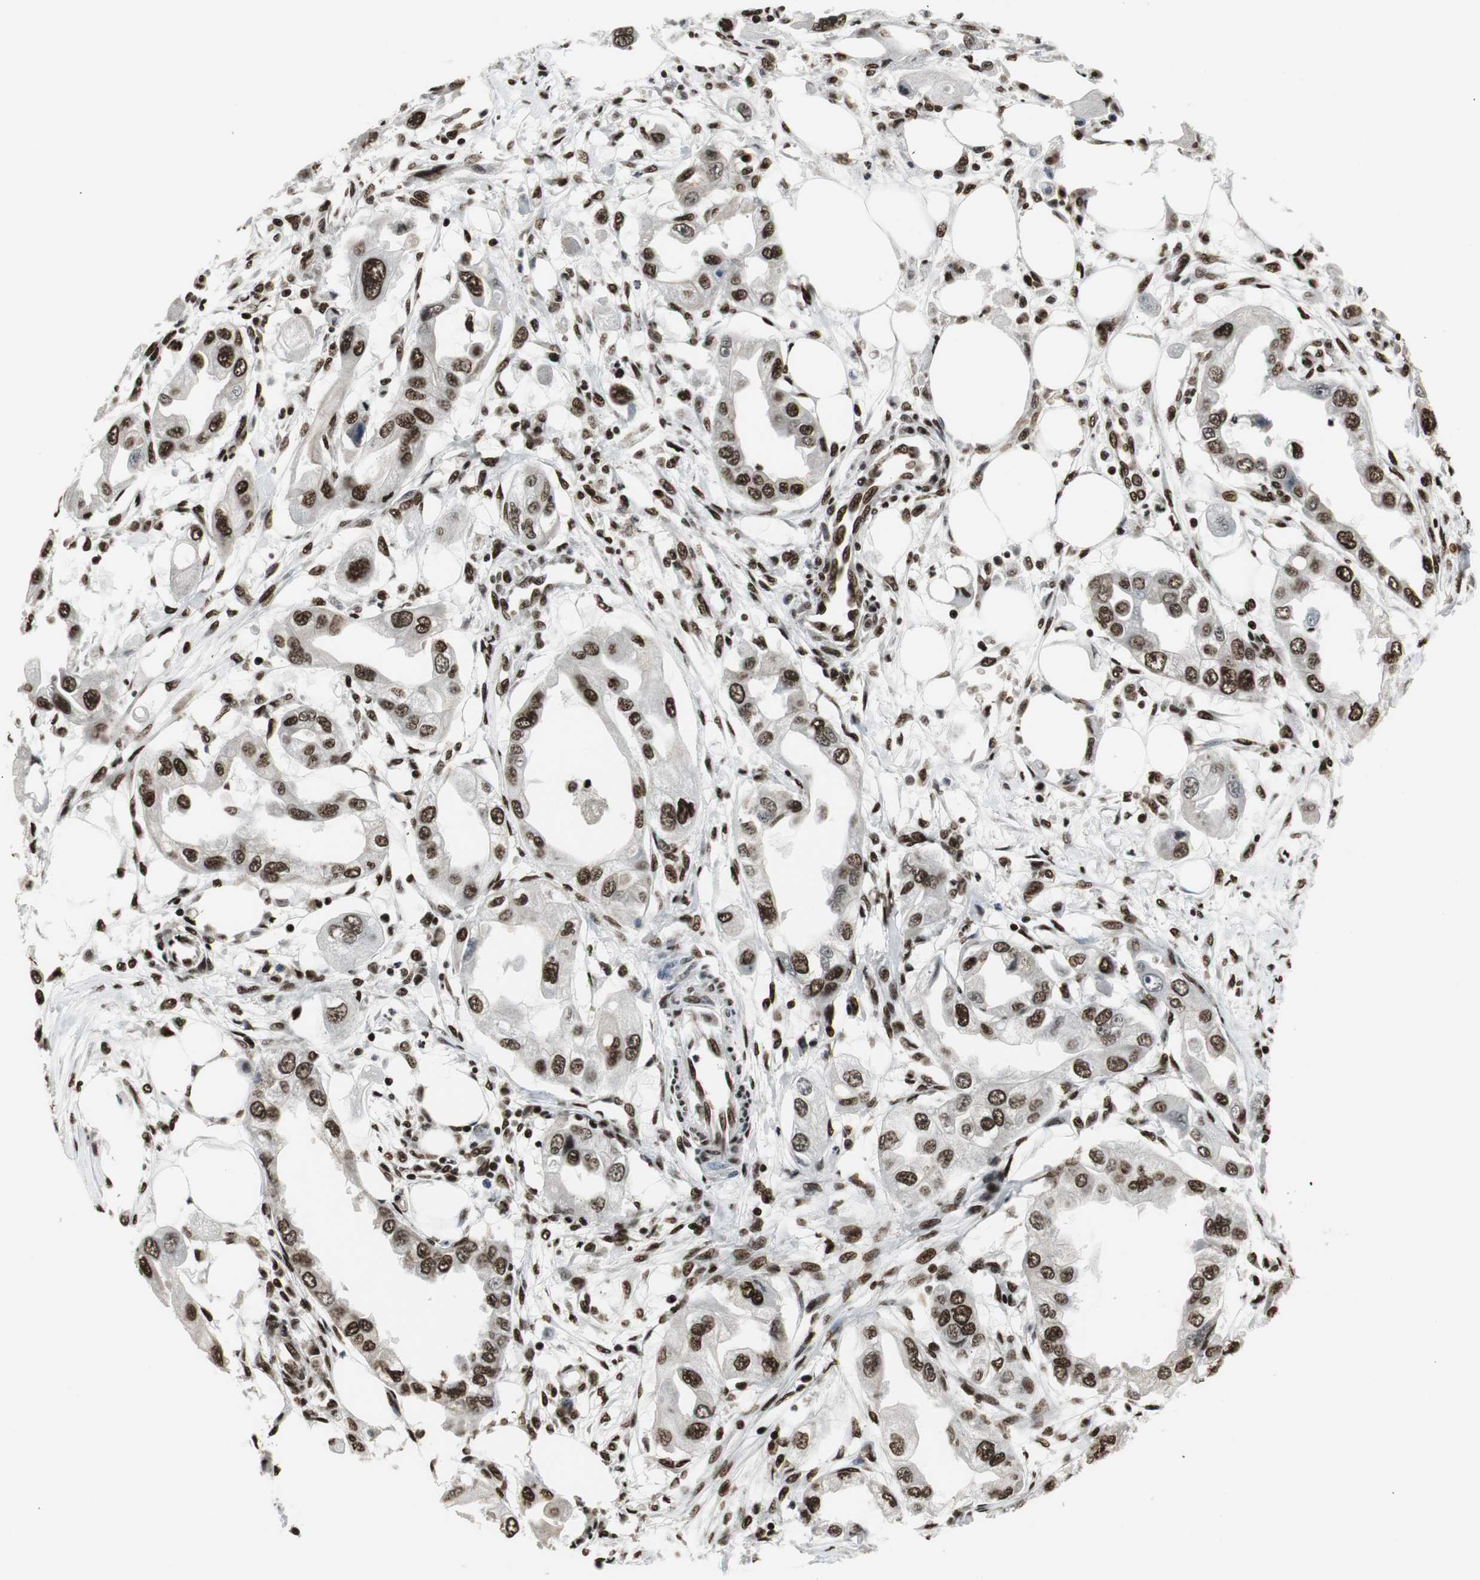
{"staining": {"intensity": "strong", "quantity": ">75%", "location": "nuclear"}, "tissue": "endometrial cancer", "cell_type": "Tumor cells", "image_type": "cancer", "snomed": [{"axis": "morphology", "description": "Adenocarcinoma, NOS"}, {"axis": "topography", "description": "Endometrium"}], "caption": "Brown immunohistochemical staining in human endometrial cancer (adenocarcinoma) reveals strong nuclear expression in about >75% of tumor cells. The protein is shown in brown color, while the nuclei are stained blue.", "gene": "PARN", "patient": {"sex": "female", "age": 67}}